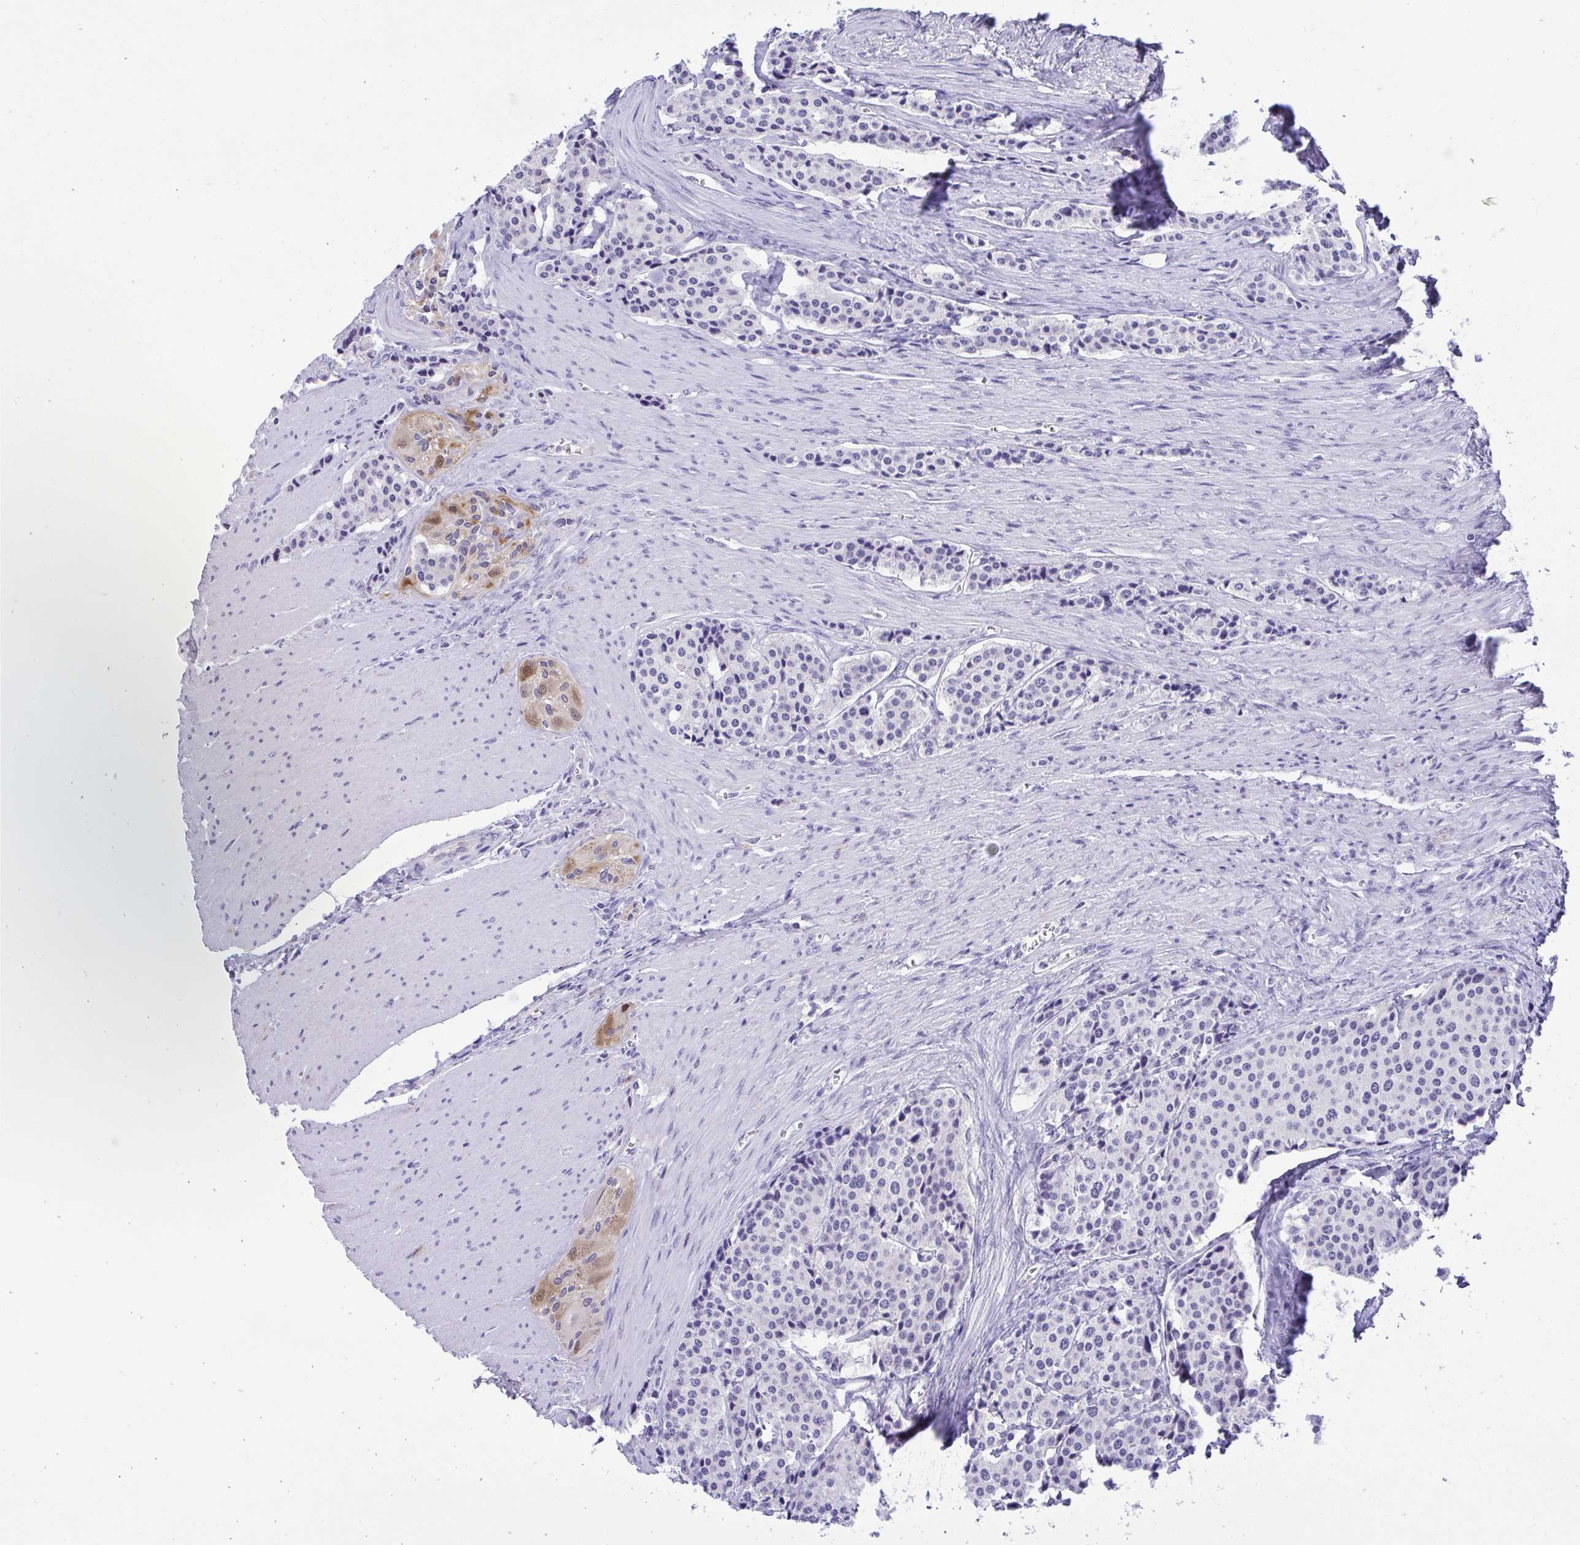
{"staining": {"intensity": "negative", "quantity": "none", "location": "none"}, "tissue": "carcinoid", "cell_type": "Tumor cells", "image_type": "cancer", "snomed": [{"axis": "morphology", "description": "Carcinoid, malignant, NOS"}, {"axis": "topography", "description": "Small intestine"}], "caption": "Malignant carcinoid was stained to show a protein in brown. There is no significant expression in tumor cells. Nuclei are stained in blue.", "gene": "PGM2L1", "patient": {"sex": "male", "age": 73}}